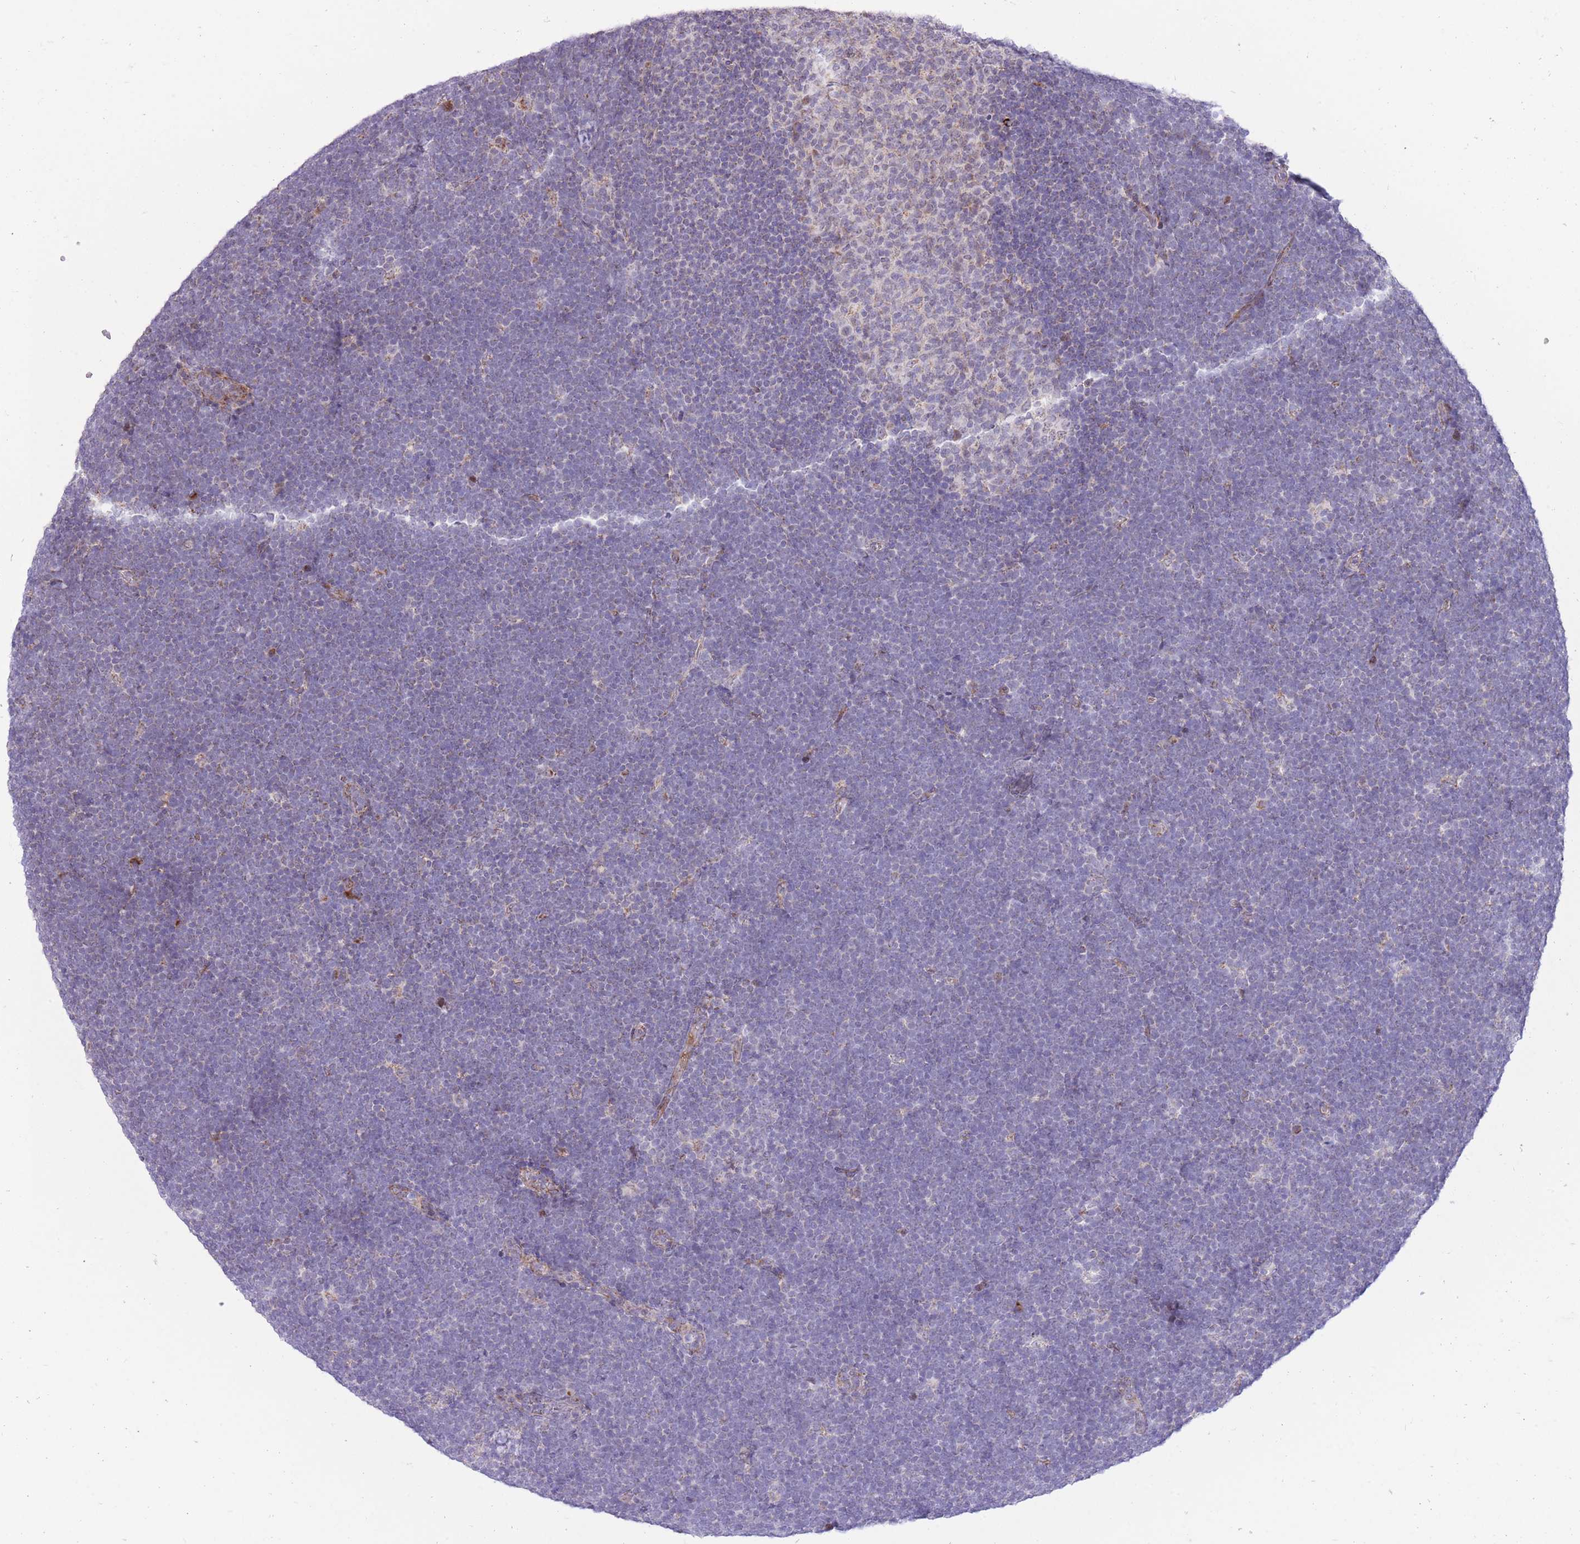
{"staining": {"intensity": "negative", "quantity": "none", "location": "none"}, "tissue": "lymphoma", "cell_type": "Tumor cells", "image_type": "cancer", "snomed": [{"axis": "morphology", "description": "Malignant lymphoma, non-Hodgkin's type, High grade"}, {"axis": "topography", "description": "Lymph node"}], "caption": "Immunohistochemical staining of high-grade malignant lymphoma, non-Hodgkin's type exhibits no significant positivity in tumor cells.", "gene": "SLC4A4", "patient": {"sex": "male", "age": 13}}